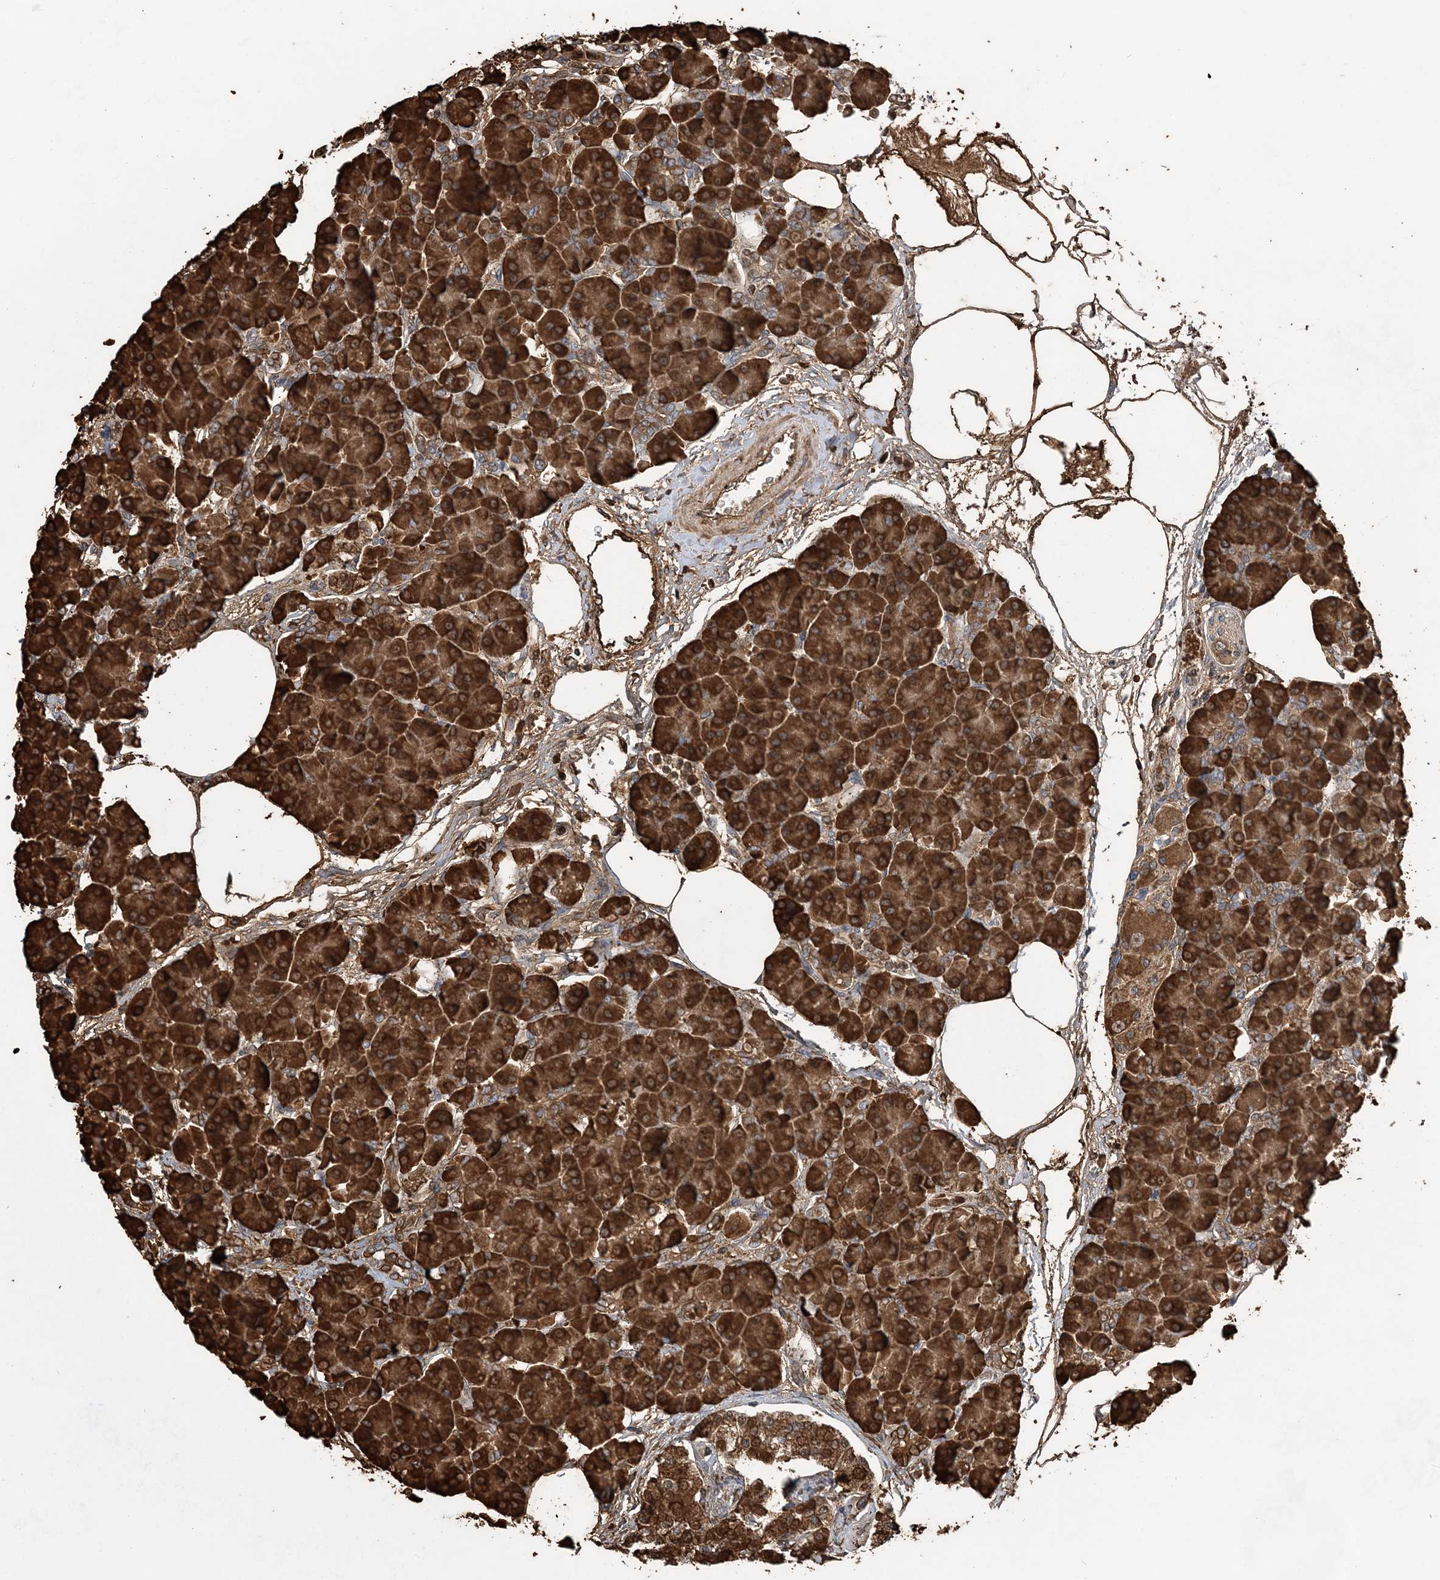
{"staining": {"intensity": "strong", "quantity": ">75%", "location": "cytoplasmic/membranous"}, "tissue": "pancreas", "cell_type": "Exocrine glandular cells", "image_type": "normal", "snomed": [{"axis": "morphology", "description": "Normal tissue, NOS"}, {"axis": "topography", "description": "Pancreas"}], "caption": "An image of pancreas stained for a protein shows strong cytoplasmic/membranous brown staining in exocrine glandular cells.", "gene": "WDR12", "patient": {"sex": "female", "age": 70}}